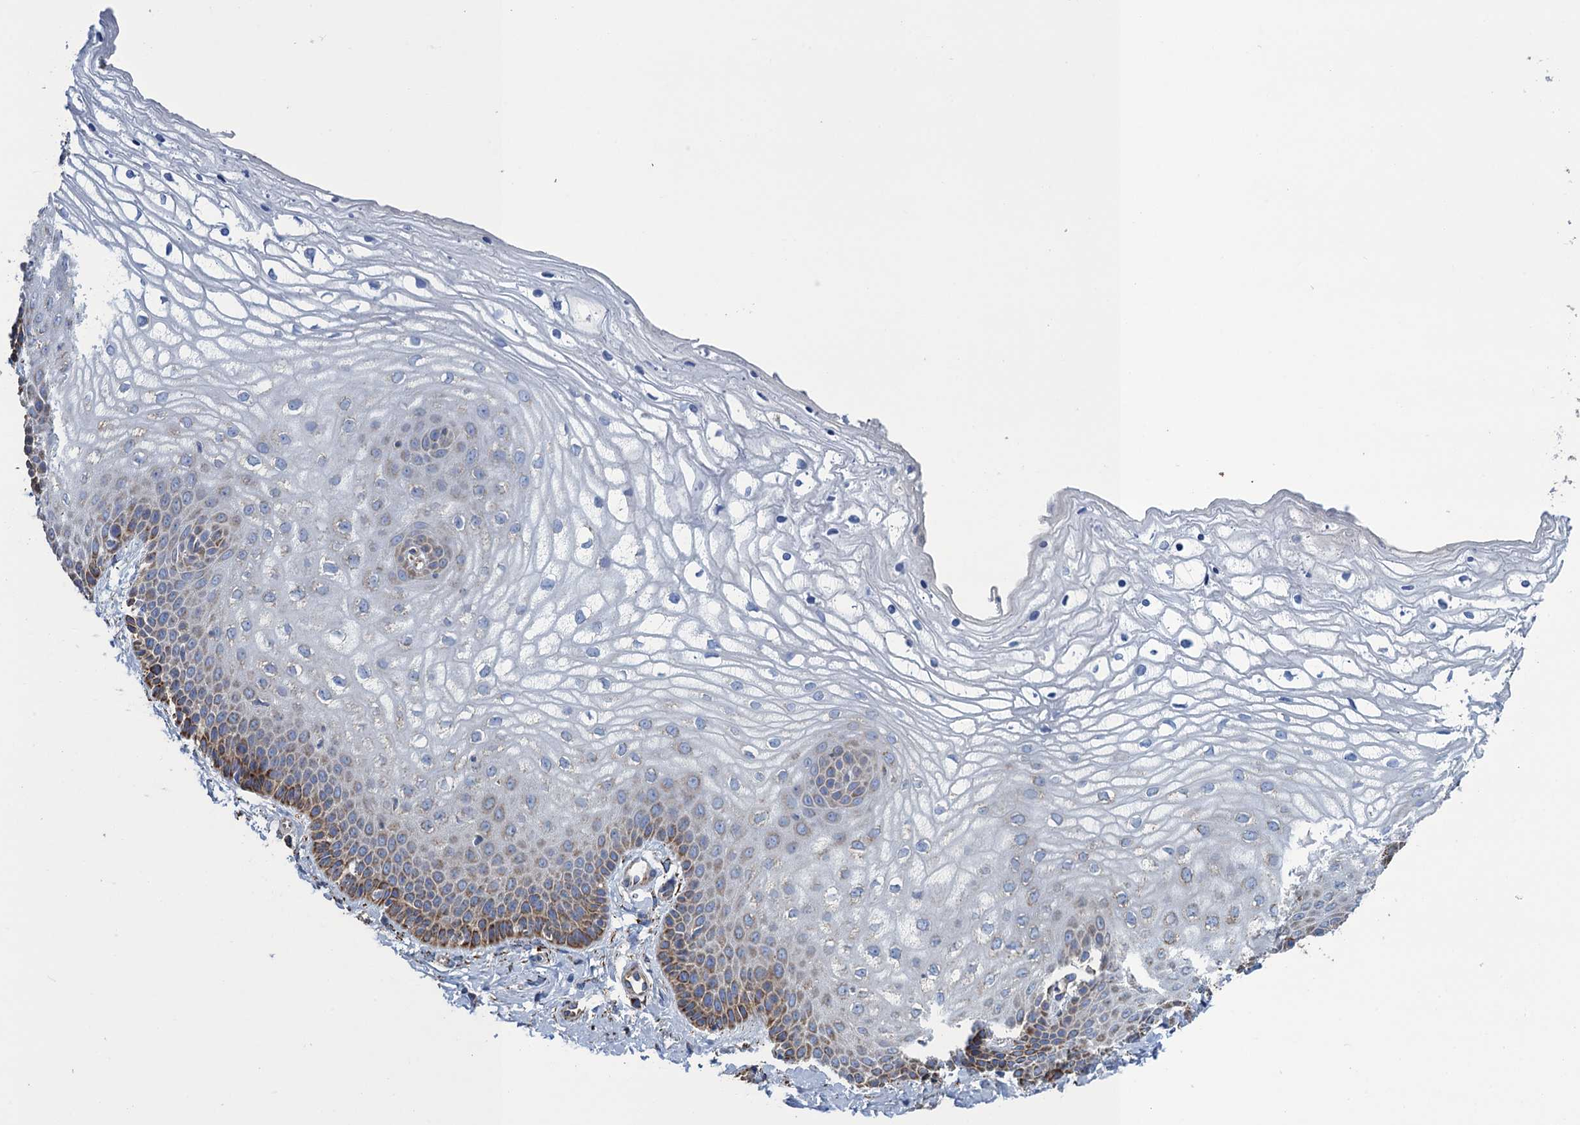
{"staining": {"intensity": "strong", "quantity": "<25%", "location": "cytoplasmic/membranous"}, "tissue": "vagina", "cell_type": "Squamous epithelial cells", "image_type": "normal", "snomed": [{"axis": "morphology", "description": "Normal tissue, NOS"}, {"axis": "topography", "description": "Vagina"}], "caption": "The histopathology image demonstrates a brown stain indicating the presence of a protein in the cytoplasmic/membranous of squamous epithelial cells in vagina.", "gene": "ENSG00000260643", "patient": {"sex": "female", "age": 68}}